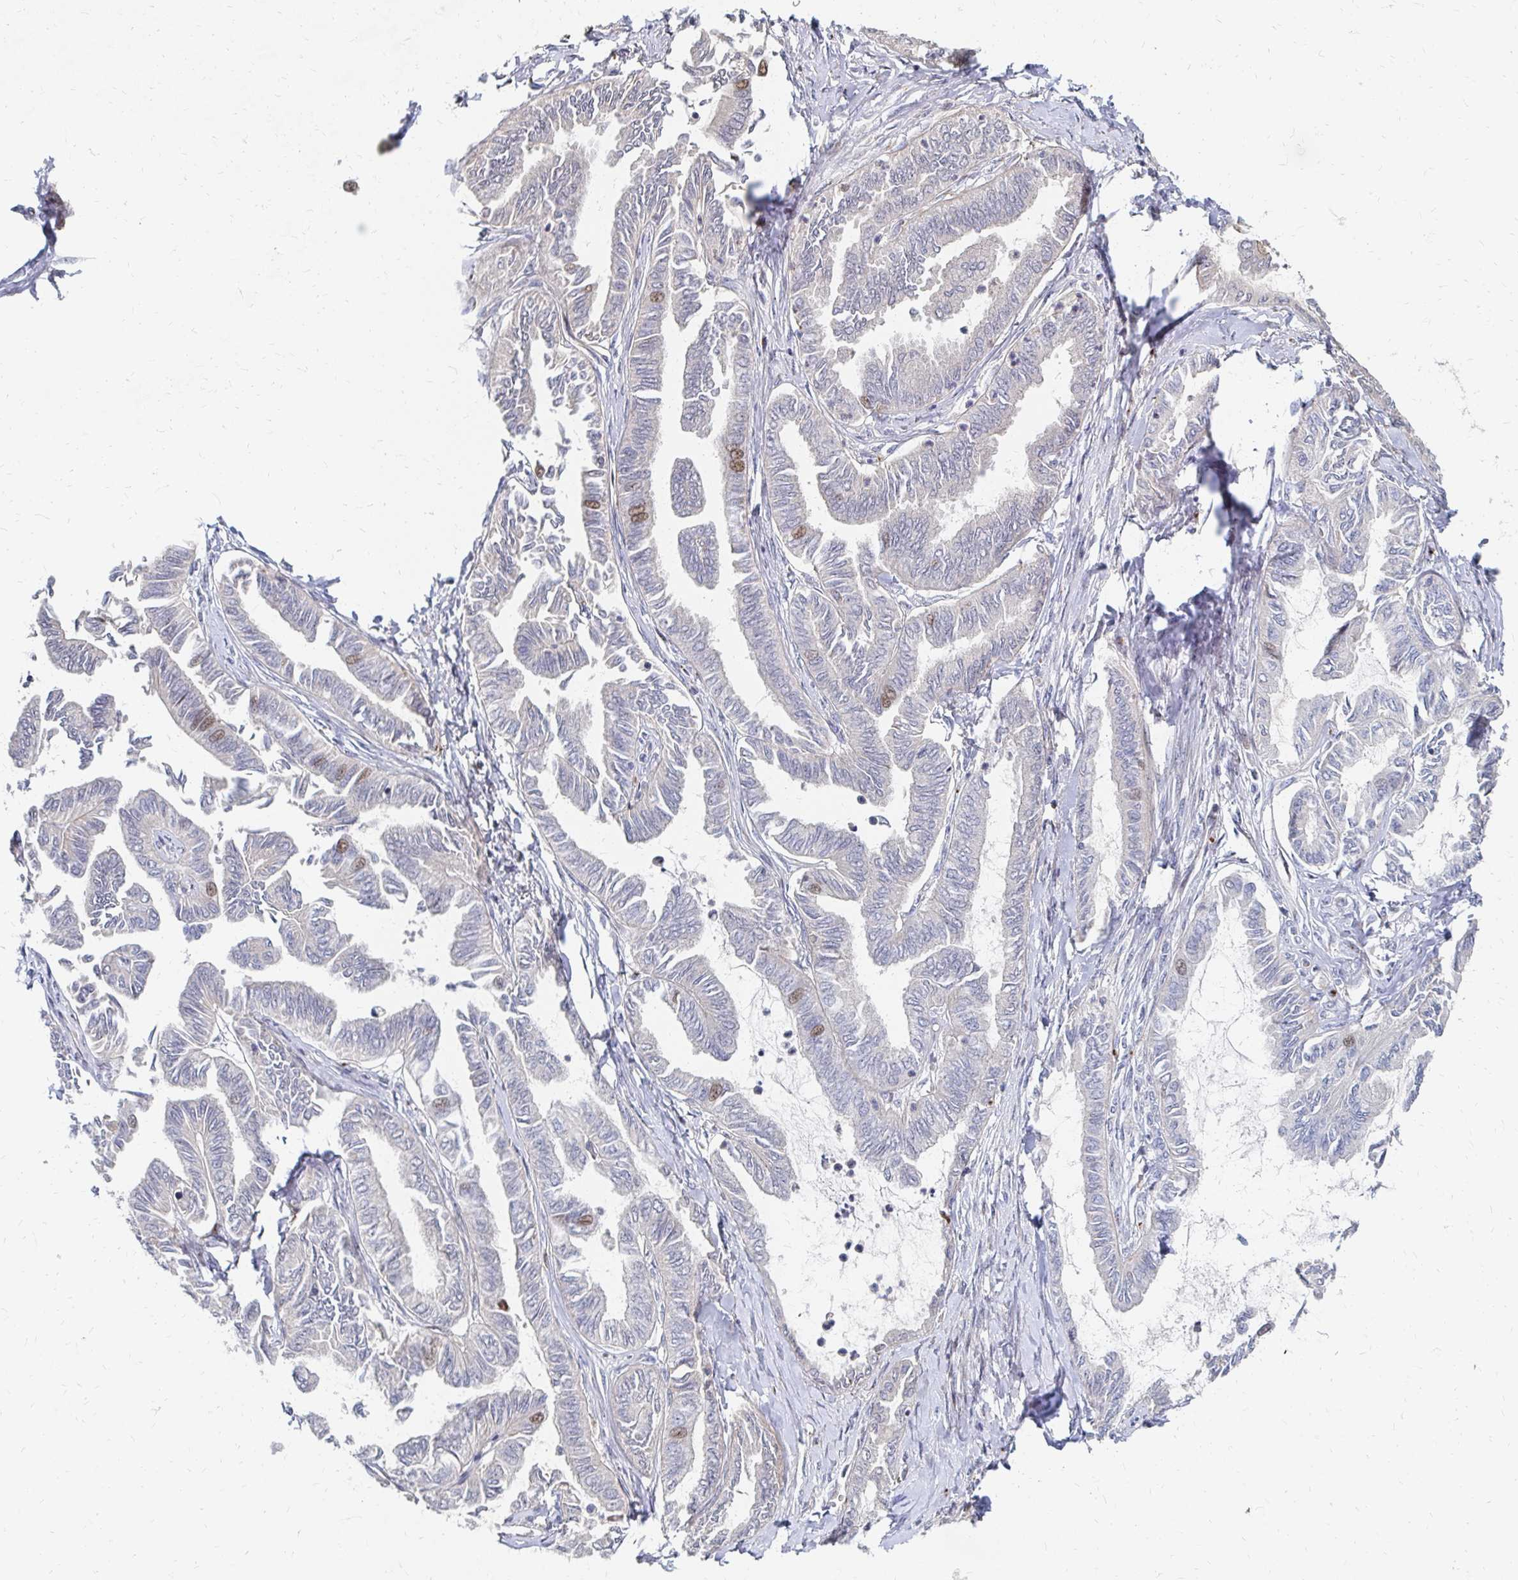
{"staining": {"intensity": "negative", "quantity": "none", "location": "none"}, "tissue": "ovarian cancer", "cell_type": "Tumor cells", "image_type": "cancer", "snomed": [{"axis": "morphology", "description": "Carcinoma, endometroid"}, {"axis": "topography", "description": "Ovary"}], "caption": "Tumor cells show no significant protein staining in ovarian cancer (endometroid carcinoma).", "gene": "MAN1A1", "patient": {"sex": "female", "age": 70}}